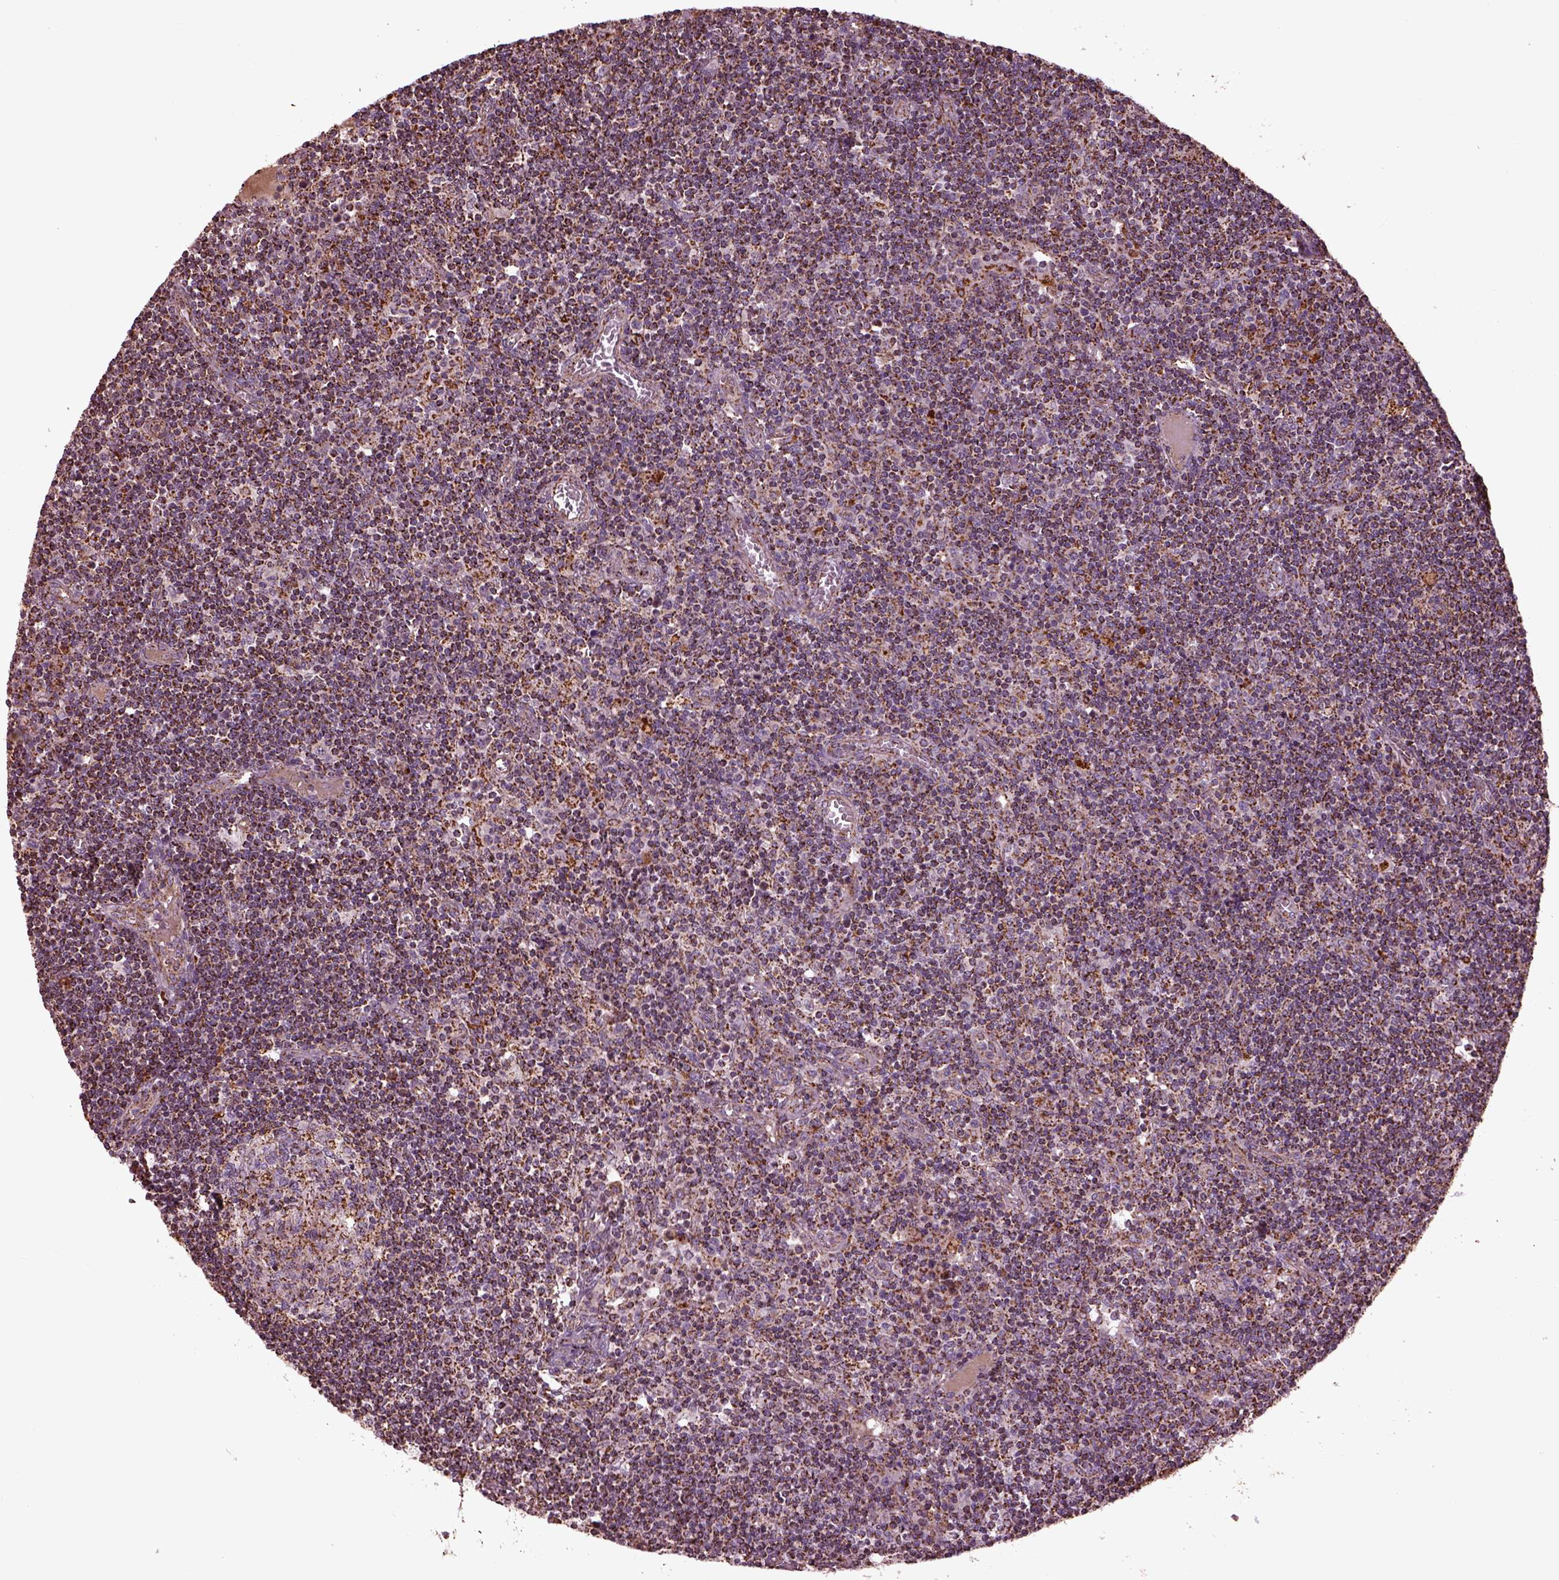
{"staining": {"intensity": "moderate", "quantity": "<25%", "location": "cytoplasmic/membranous"}, "tissue": "lymph node", "cell_type": "Germinal center cells", "image_type": "normal", "snomed": [{"axis": "morphology", "description": "Normal tissue, NOS"}, {"axis": "topography", "description": "Lymph node"}], "caption": "A micrograph of lymph node stained for a protein reveals moderate cytoplasmic/membranous brown staining in germinal center cells. (DAB IHC with brightfield microscopy, high magnification).", "gene": "TMEM254", "patient": {"sex": "female", "age": 72}}